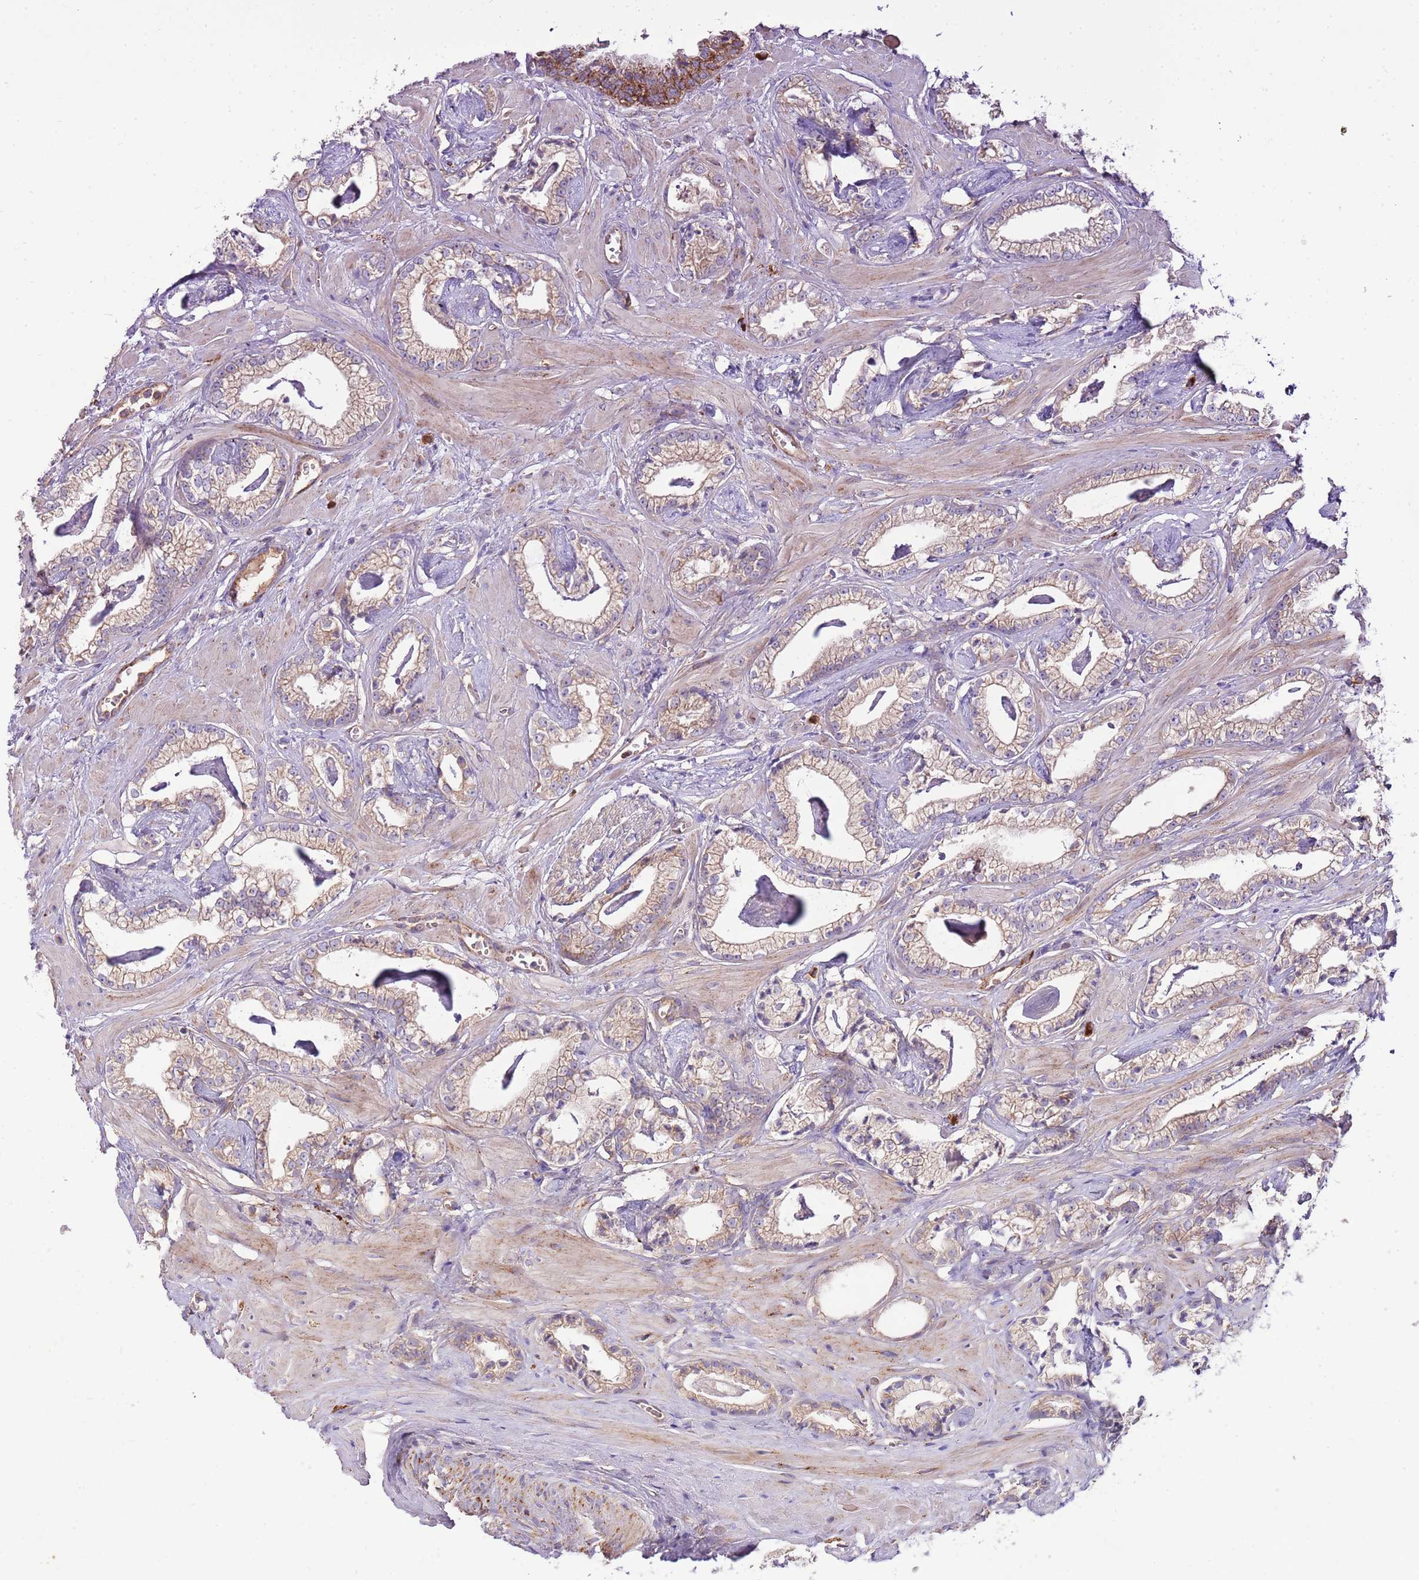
{"staining": {"intensity": "weak", "quantity": ">75%", "location": "cytoplasmic/membranous"}, "tissue": "prostate cancer", "cell_type": "Tumor cells", "image_type": "cancer", "snomed": [{"axis": "morphology", "description": "Adenocarcinoma, Low grade"}, {"axis": "topography", "description": "Prostate"}], "caption": "Brown immunohistochemical staining in human low-grade adenocarcinoma (prostate) displays weak cytoplasmic/membranous staining in approximately >75% of tumor cells.", "gene": "DOCK6", "patient": {"sex": "male", "age": 60}}